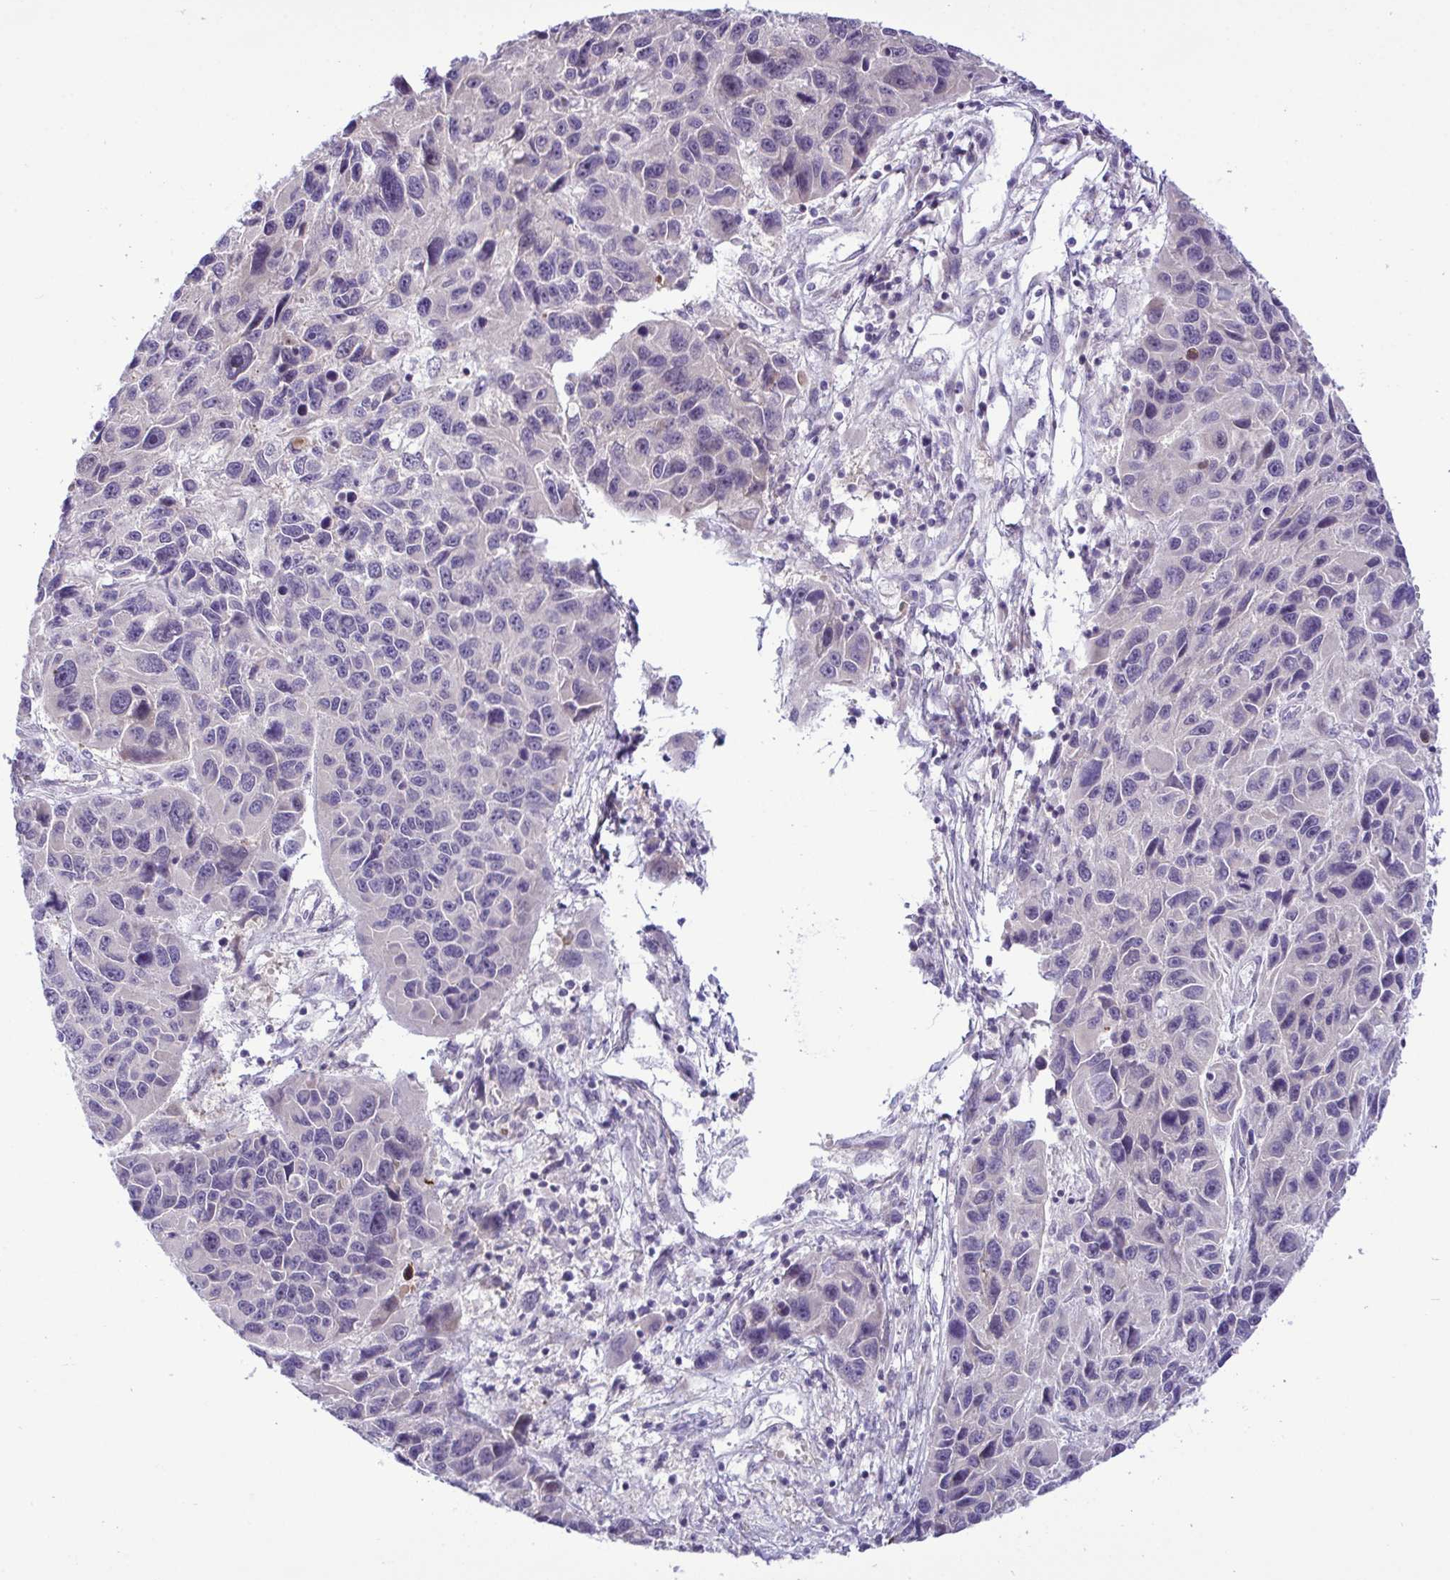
{"staining": {"intensity": "negative", "quantity": "none", "location": "none"}, "tissue": "melanoma", "cell_type": "Tumor cells", "image_type": "cancer", "snomed": [{"axis": "morphology", "description": "Malignant melanoma, NOS"}, {"axis": "topography", "description": "Skin"}], "caption": "Immunohistochemistry (IHC) micrograph of human melanoma stained for a protein (brown), which reveals no expression in tumor cells.", "gene": "SYNPO2L", "patient": {"sex": "male", "age": 53}}